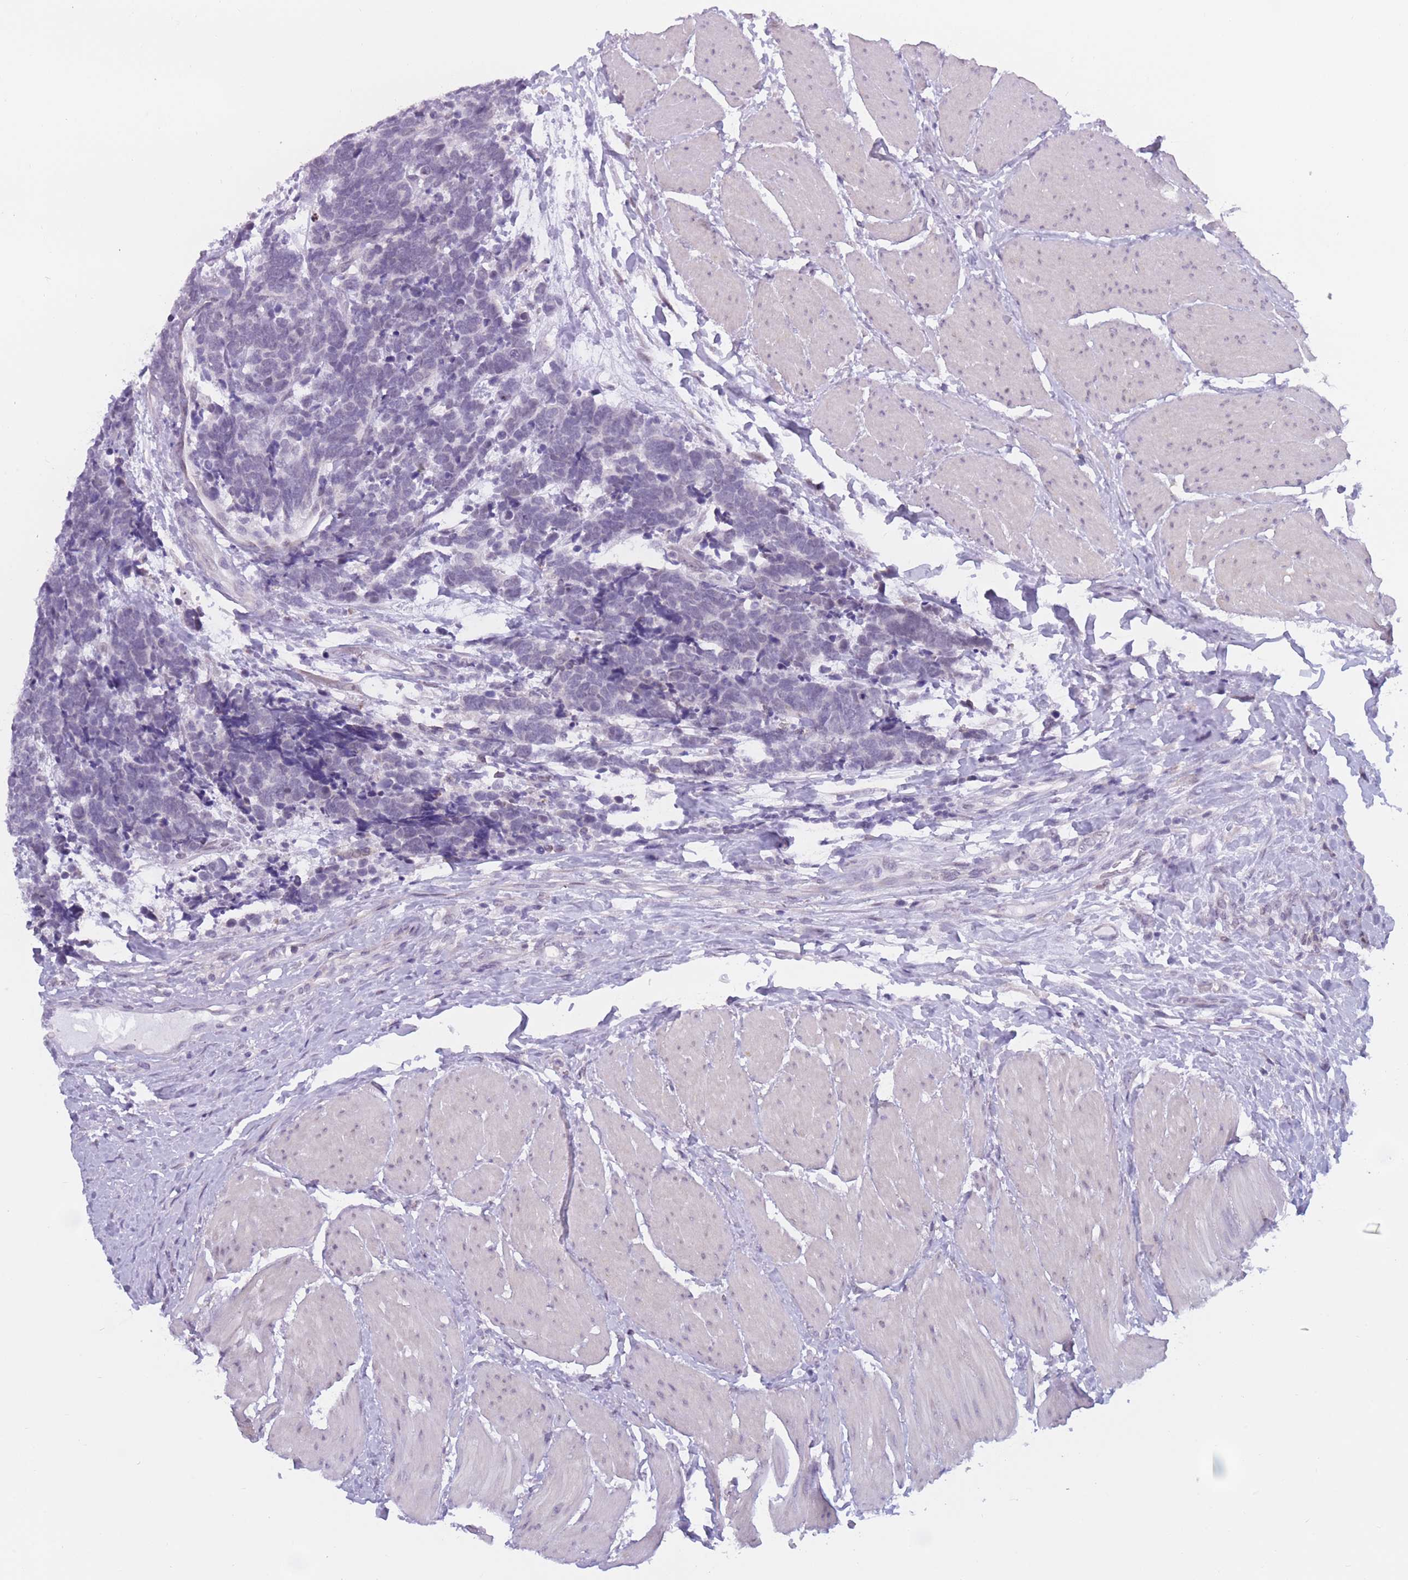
{"staining": {"intensity": "negative", "quantity": "none", "location": "none"}, "tissue": "carcinoid", "cell_type": "Tumor cells", "image_type": "cancer", "snomed": [{"axis": "morphology", "description": "Carcinoma, NOS"}, {"axis": "morphology", "description": "Carcinoid, malignant, NOS"}, {"axis": "topography", "description": "Urinary bladder"}], "caption": "Tumor cells show no significant staining in carcinoid.", "gene": "PODXL", "patient": {"sex": "male", "age": 57}}